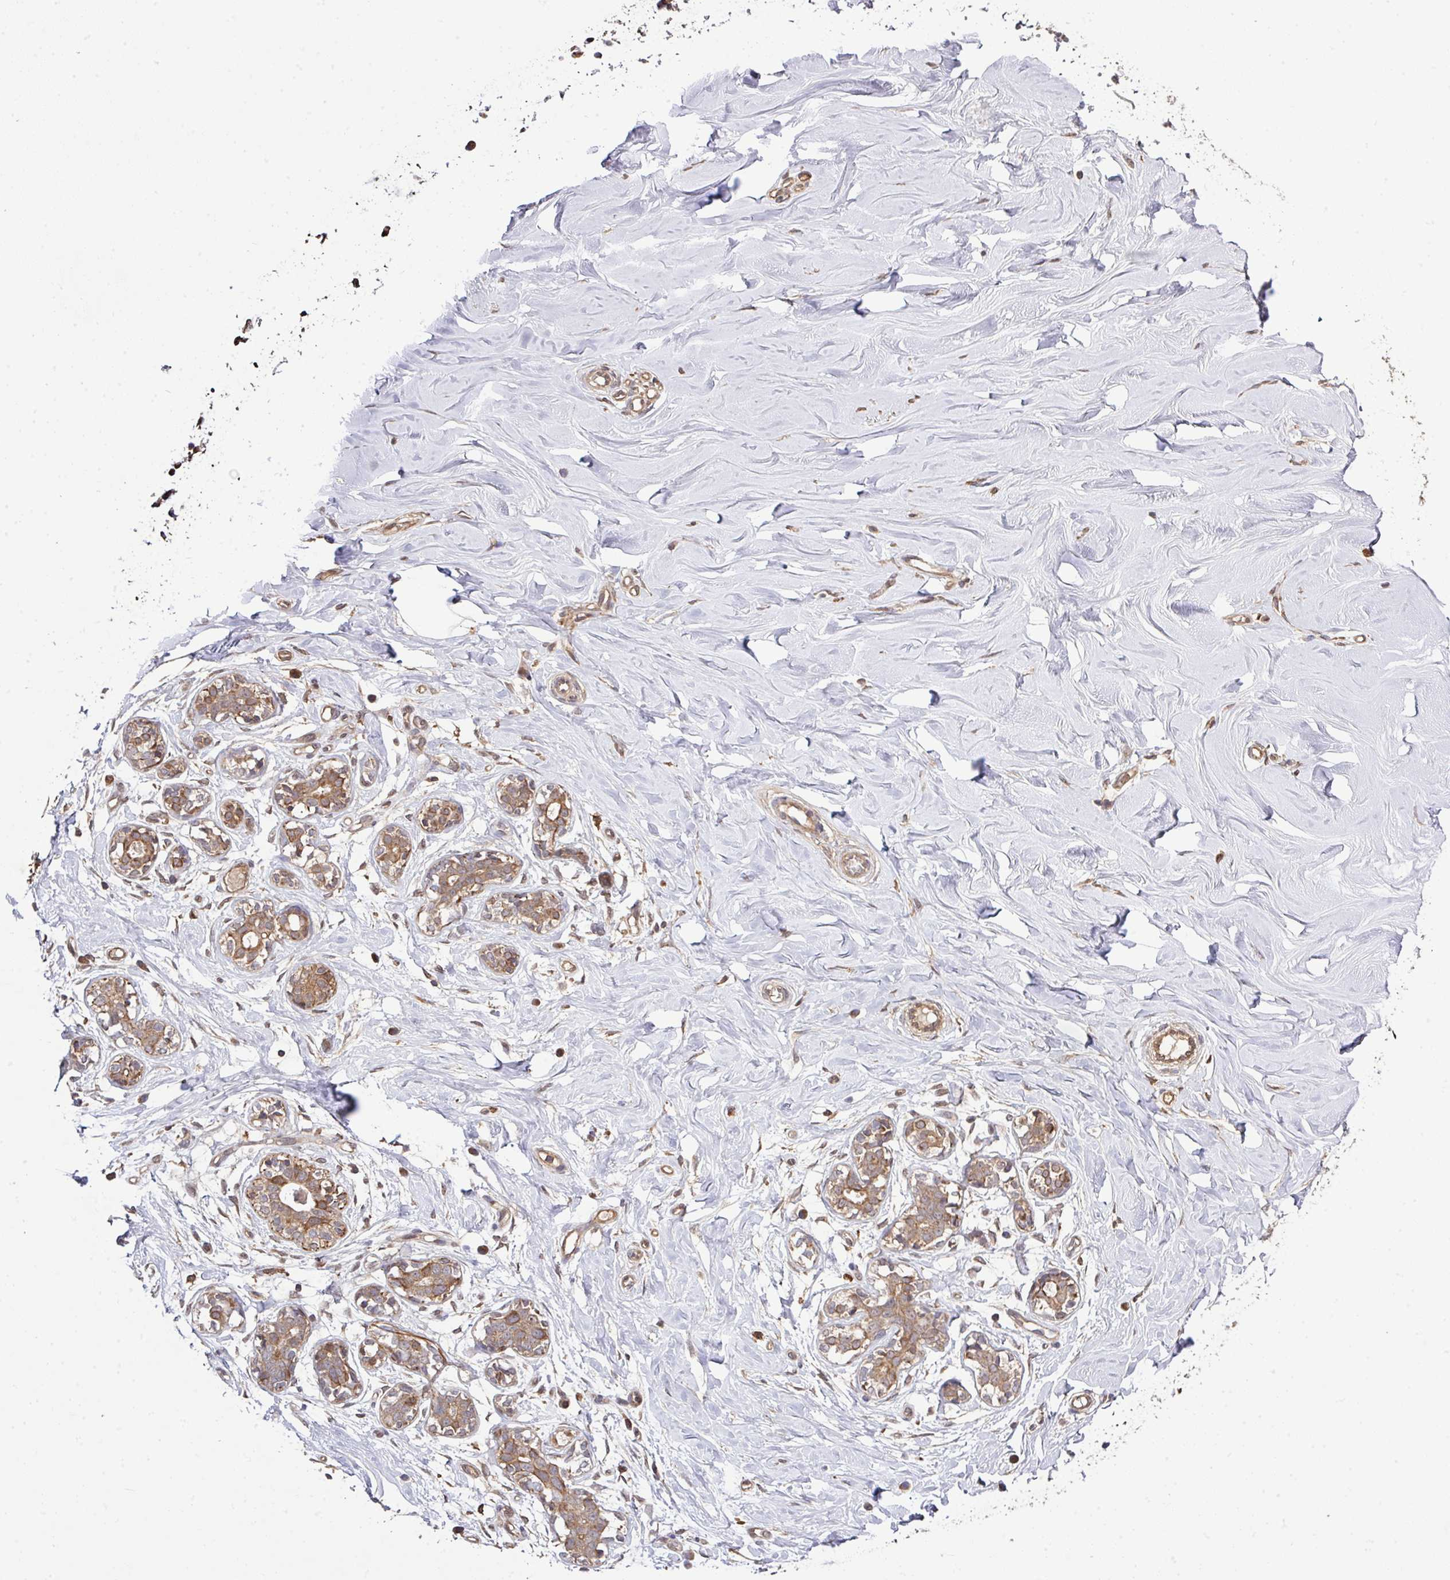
{"staining": {"intensity": "negative", "quantity": "none", "location": "none"}, "tissue": "breast", "cell_type": "Adipocytes", "image_type": "normal", "snomed": [{"axis": "morphology", "description": "Normal tissue, NOS"}, {"axis": "topography", "description": "Breast"}], "caption": "Immunohistochemistry (IHC) histopathology image of unremarkable human breast stained for a protein (brown), which shows no expression in adipocytes. (Immunohistochemistry, brightfield microscopy, high magnification).", "gene": "ARPIN", "patient": {"sex": "female", "age": 27}}